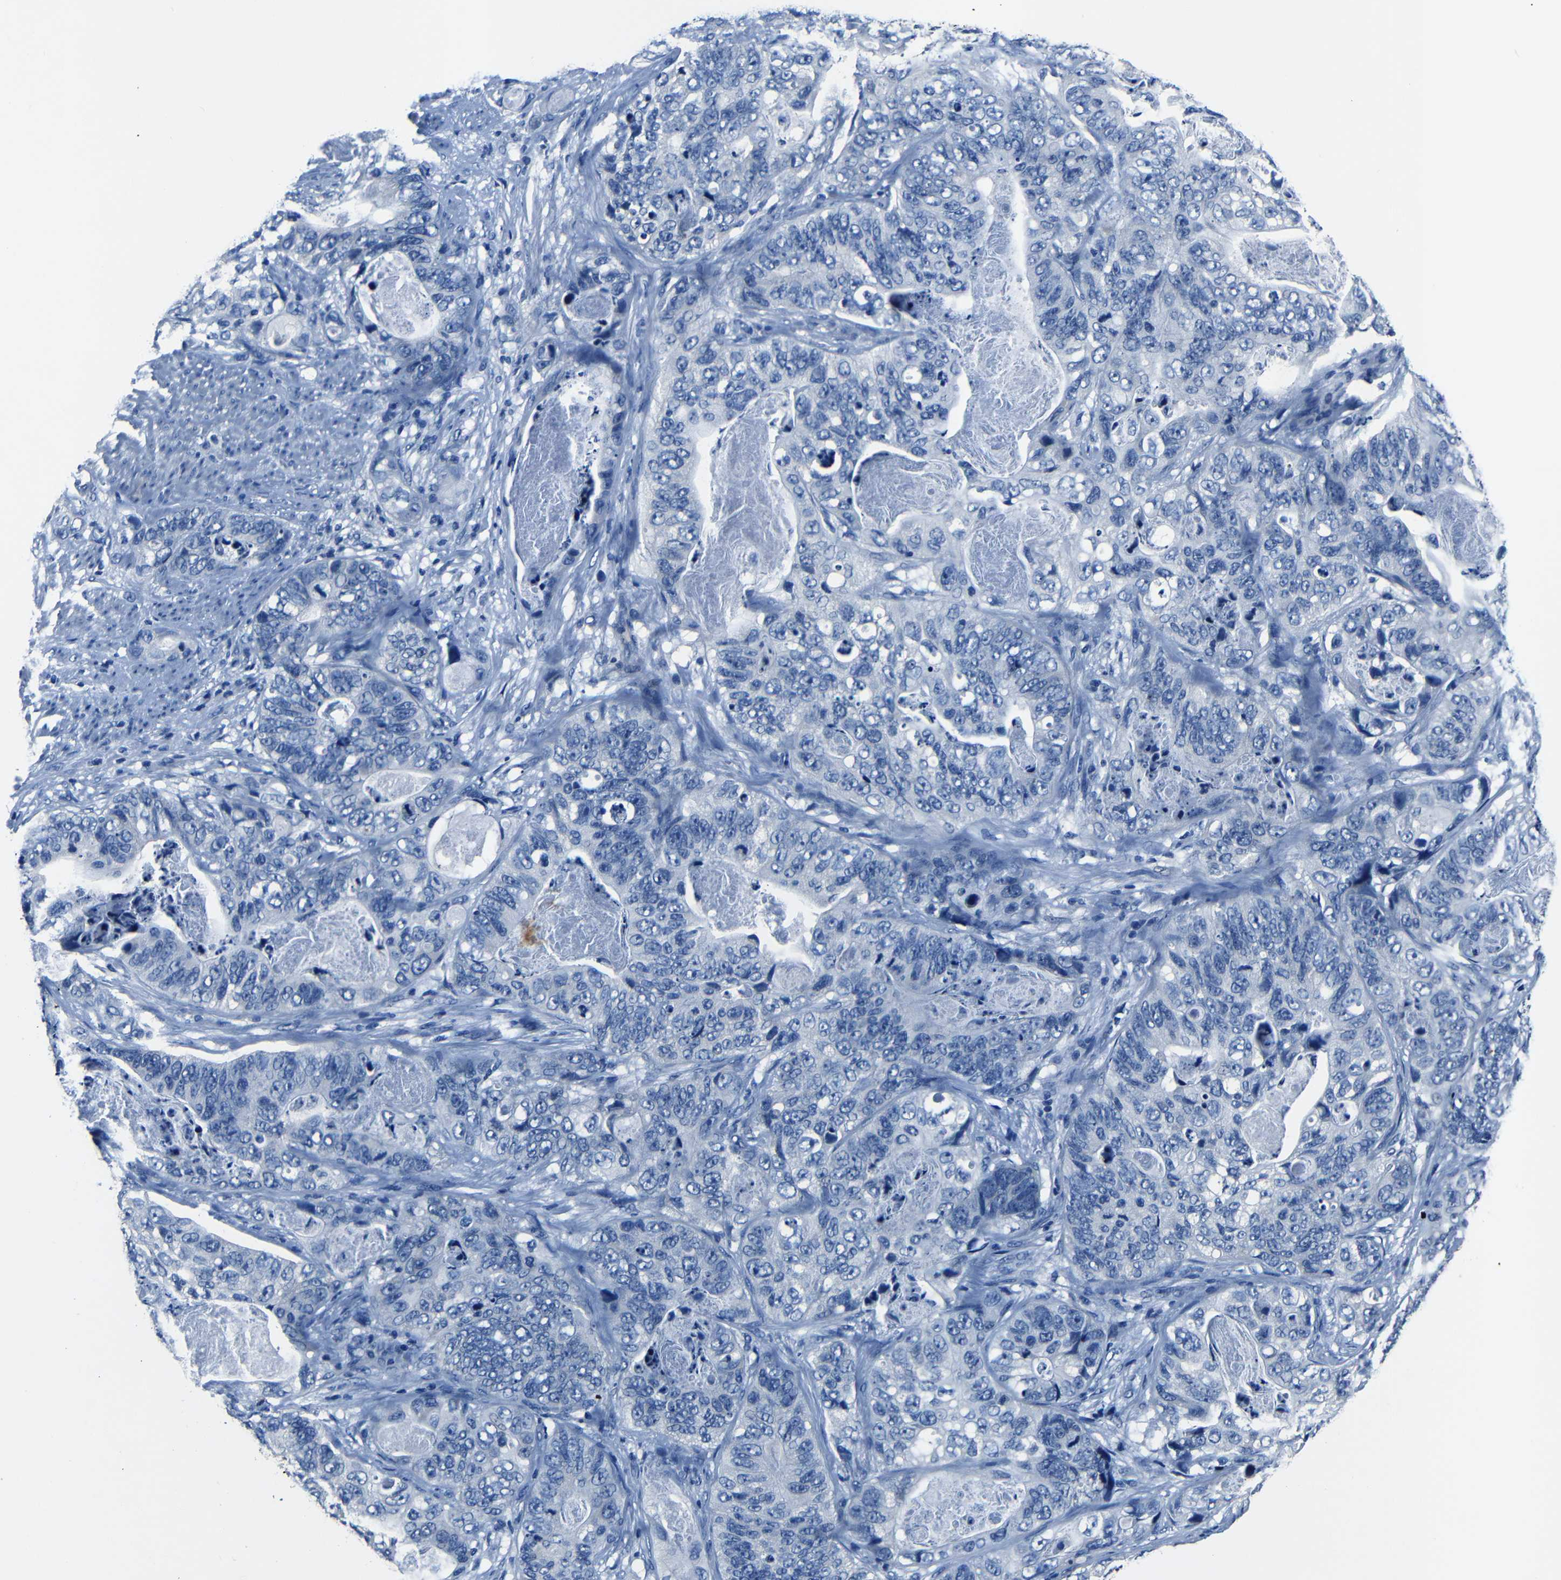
{"staining": {"intensity": "negative", "quantity": "none", "location": "none"}, "tissue": "stomach cancer", "cell_type": "Tumor cells", "image_type": "cancer", "snomed": [{"axis": "morphology", "description": "Adenocarcinoma, NOS"}, {"axis": "topography", "description": "Stomach"}], "caption": "This is a image of IHC staining of stomach cancer (adenocarcinoma), which shows no expression in tumor cells.", "gene": "NCMAP", "patient": {"sex": "female", "age": 89}}